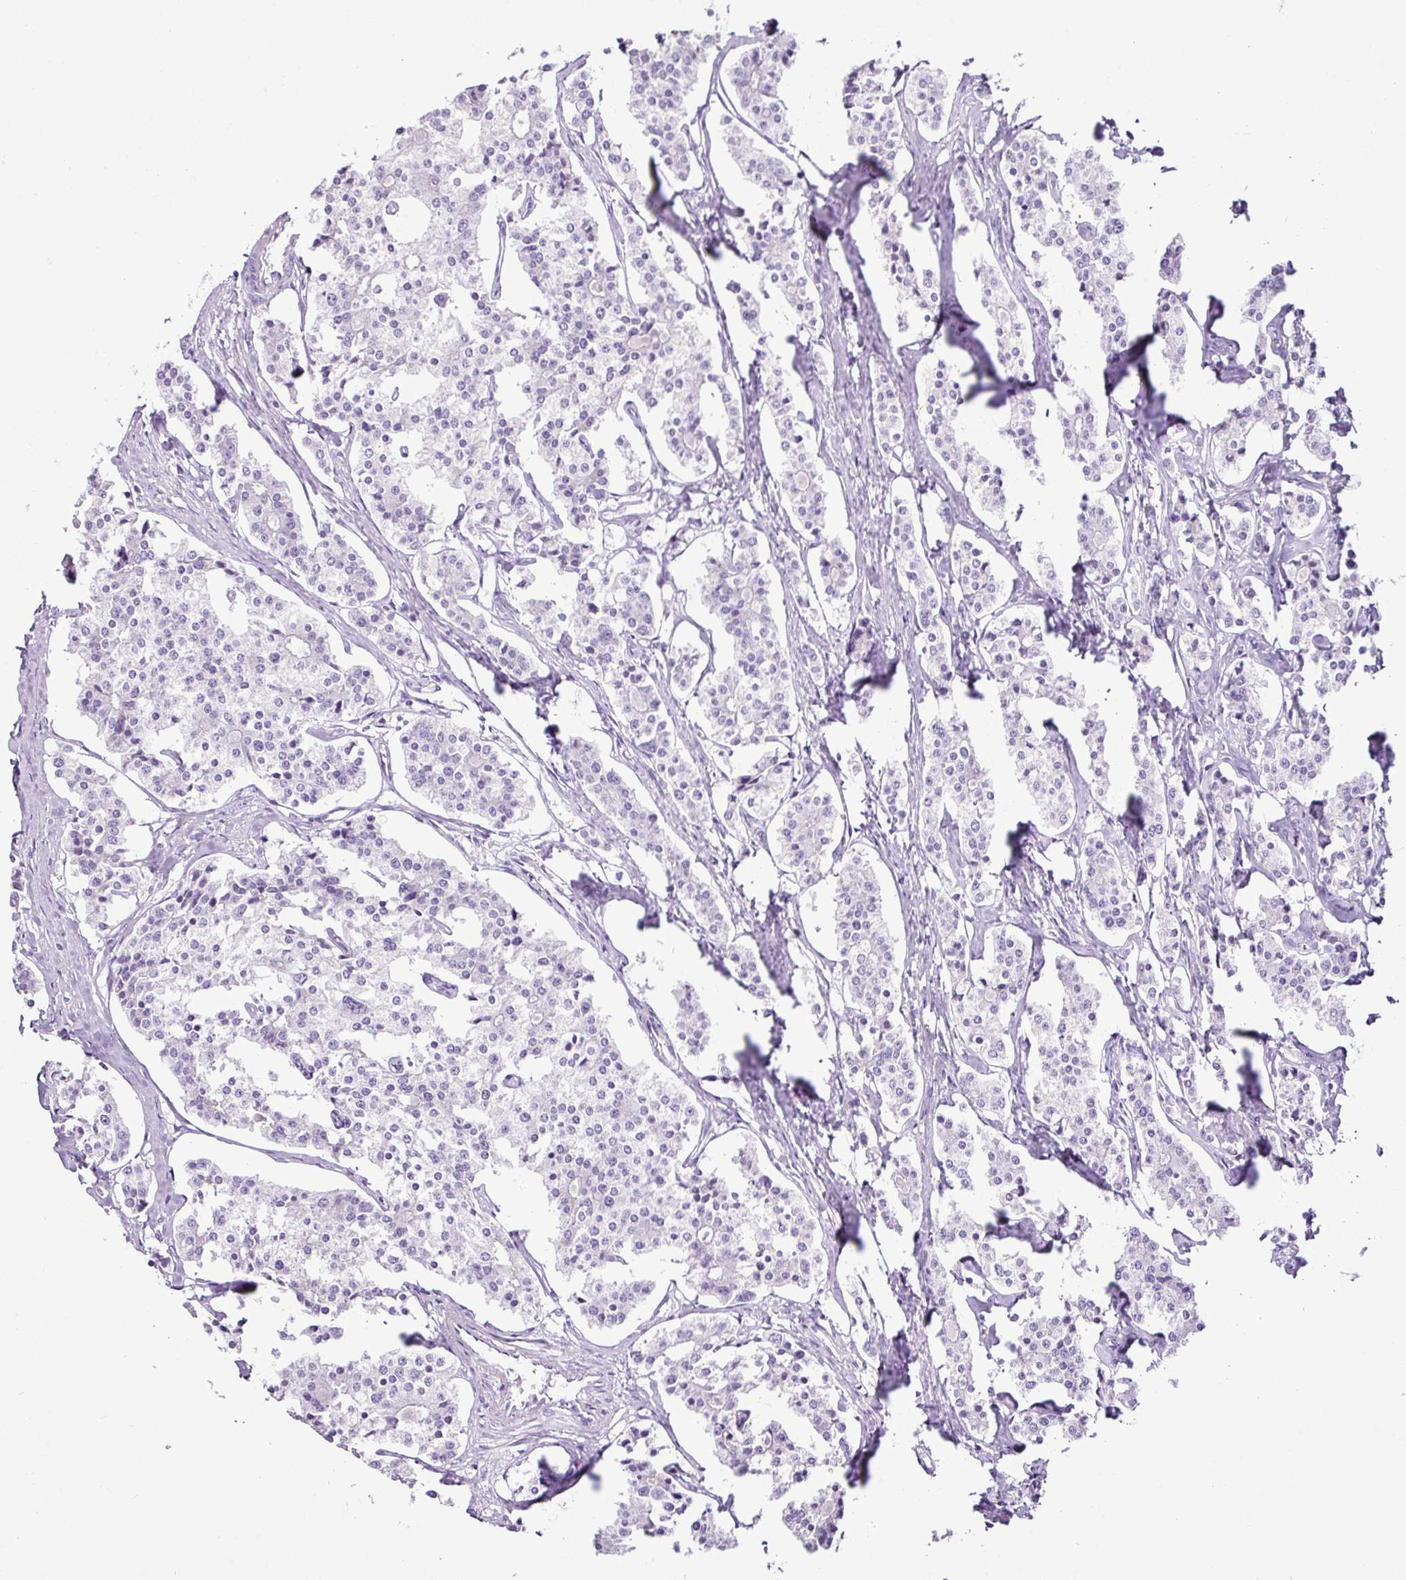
{"staining": {"intensity": "negative", "quantity": "none", "location": "none"}, "tissue": "carcinoid", "cell_type": "Tumor cells", "image_type": "cancer", "snomed": [{"axis": "morphology", "description": "Carcinoid, malignant, NOS"}, {"axis": "topography", "description": "Small intestine"}], "caption": "There is no significant positivity in tumor cells of carcinoid.", "gene": "LILRB4", "patient": {"sex": "male", "age": 63}}